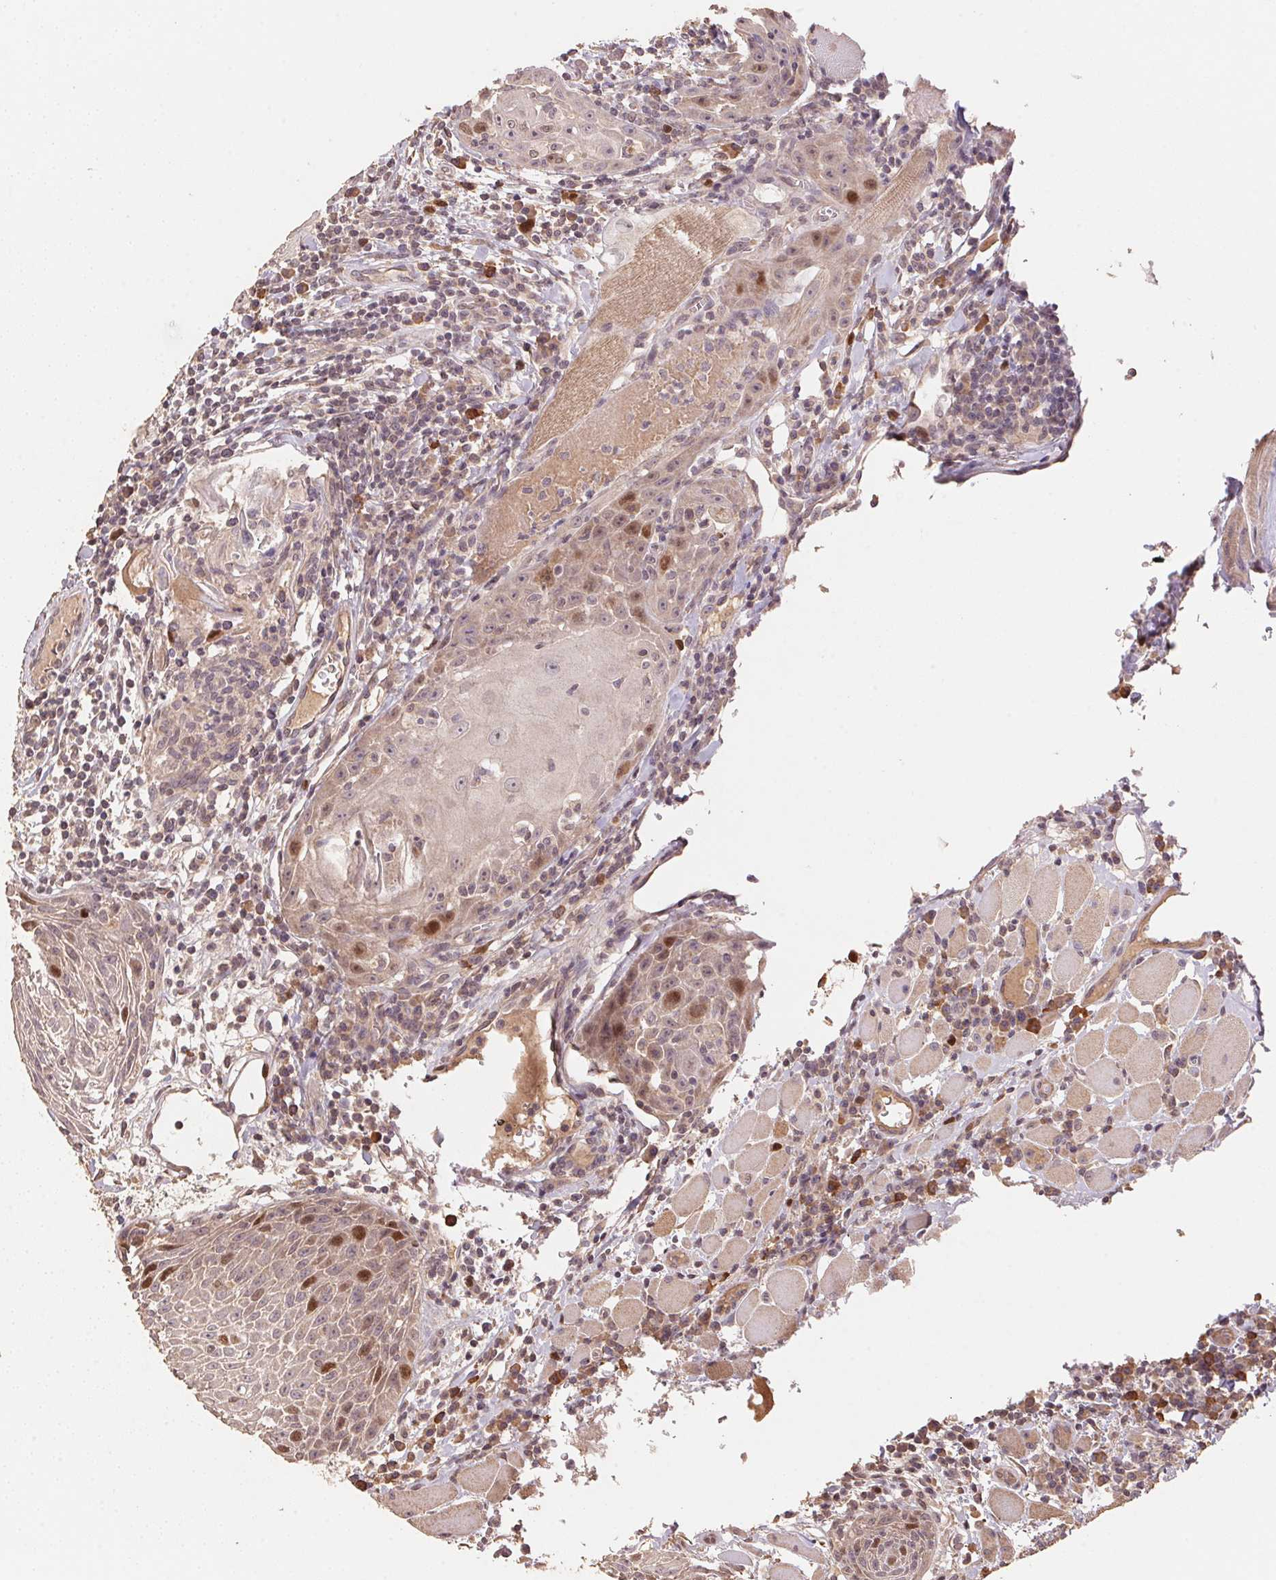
{"staining": {"intensity": "strong", "quantity": "<25%", "location": "nuclear"}, "tissue": "head and neck cancer", "cell_type": "Tumor cells", "image_type": "cancer", "snomed": [{"axis": "morphology", "description": "Squamous cell carcinoma, NOS"}, {"axis": "topography", "description": "Head-Neck"}], "caption": "Immunohistochemistry of head and neck cancer exhibits medium levels of strong nuclear expression in about <25% of tumor cells.", "gene": "CENPF", "patient": {"sex": "male", "age": 52}}